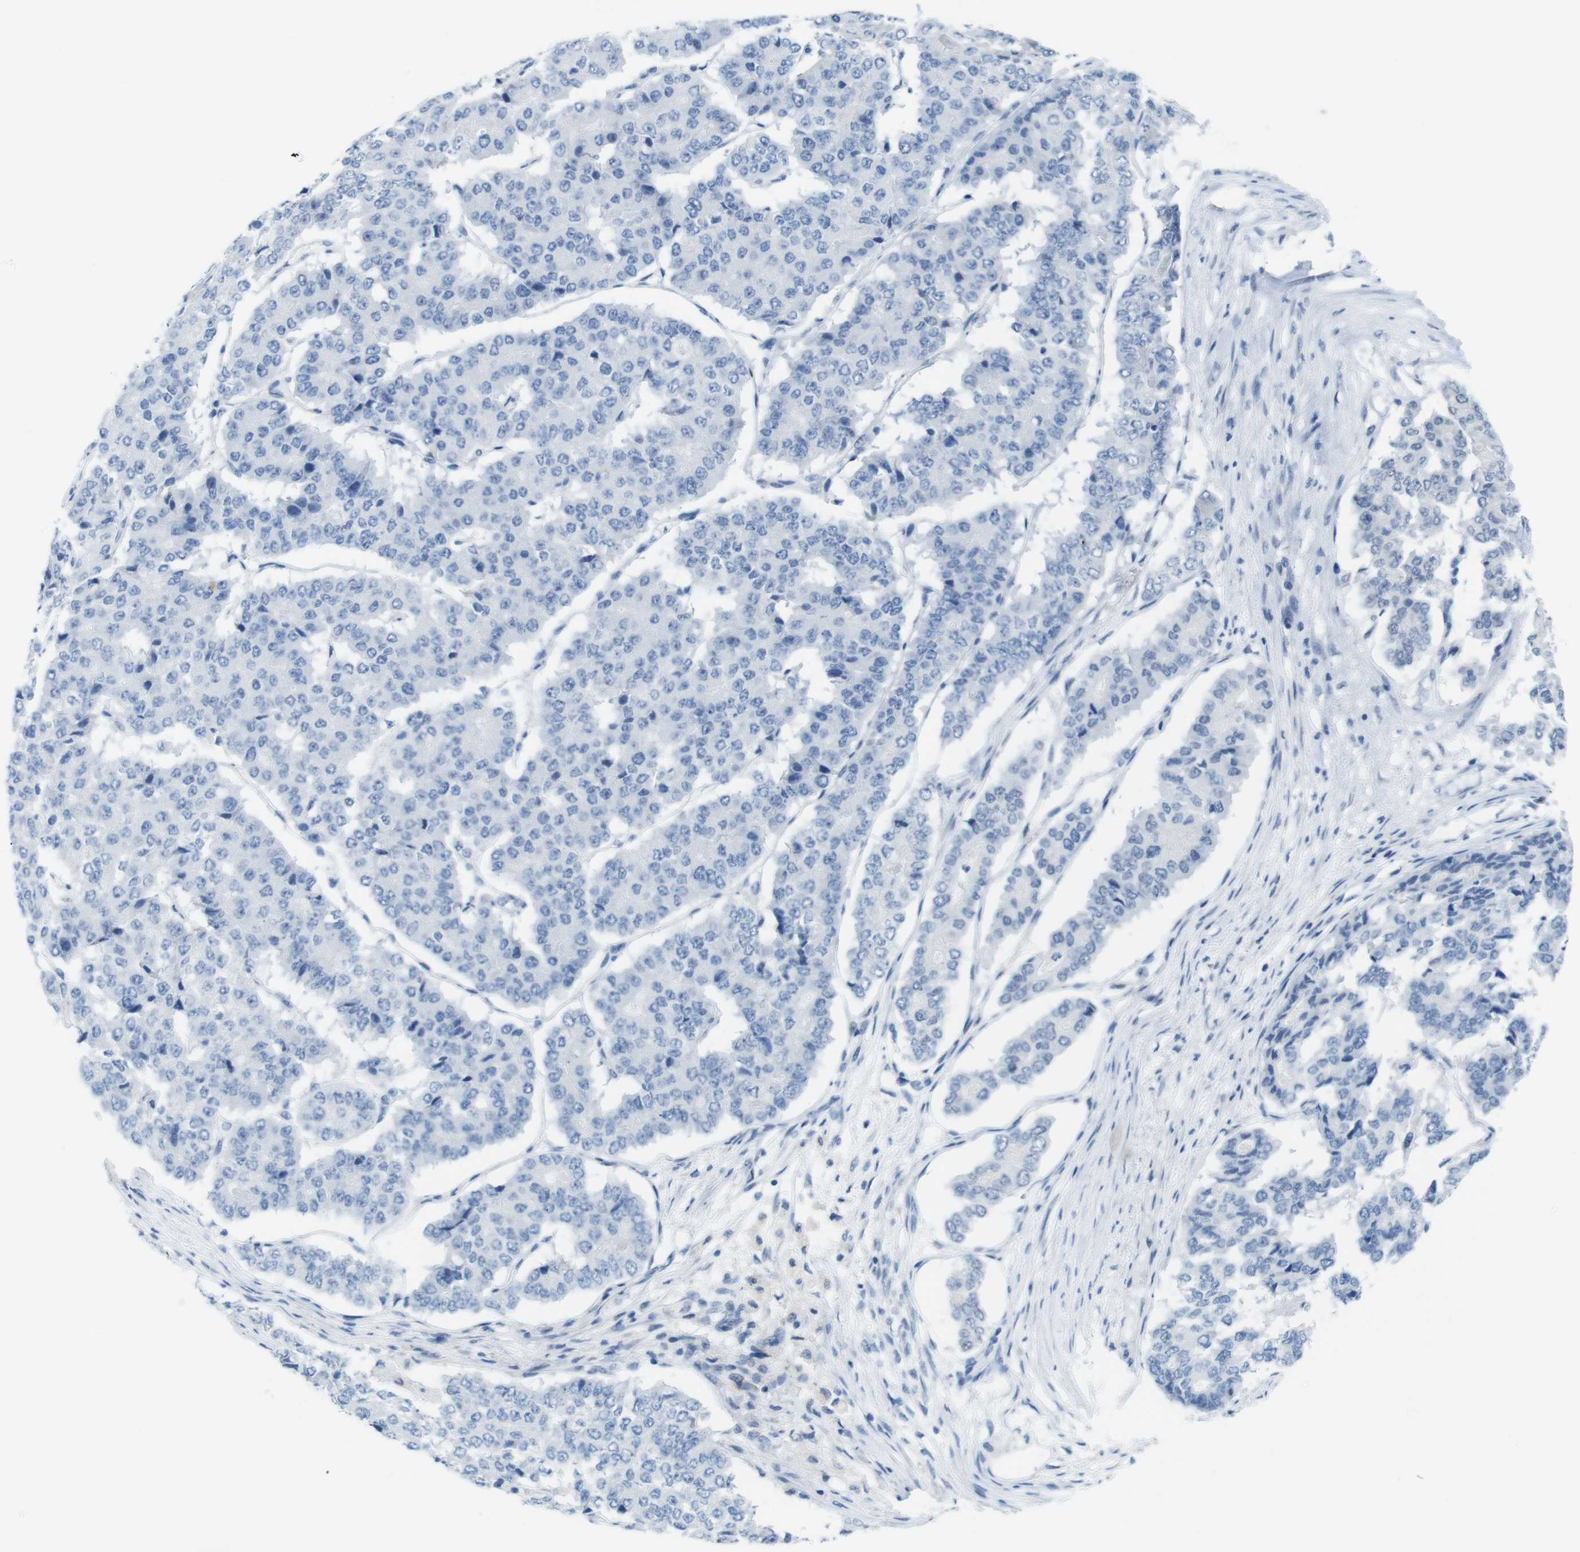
{"staining": {"intensity": "negative", "quantity": "none", "location": "none"}, "tissue": "pancreatic cancer", "cell_type": "Tumor cells", "image_type": "cancer", "snomed": [{"axis": "morphology", "description": "Adenocarcinoma, NOS"}, {"axis": "topography", "description": "Pancreas"}], "caption": "There is no significant expression in tumor cells of pancreatic cancer (adenocarcinoma). (Brightfield microscopy of DAB (3,3'-diaminobenzidine) immunohistochemistry at high magnification).", "gene": "OPN1SW", "patient": {"sex": "male", "age": 50}}